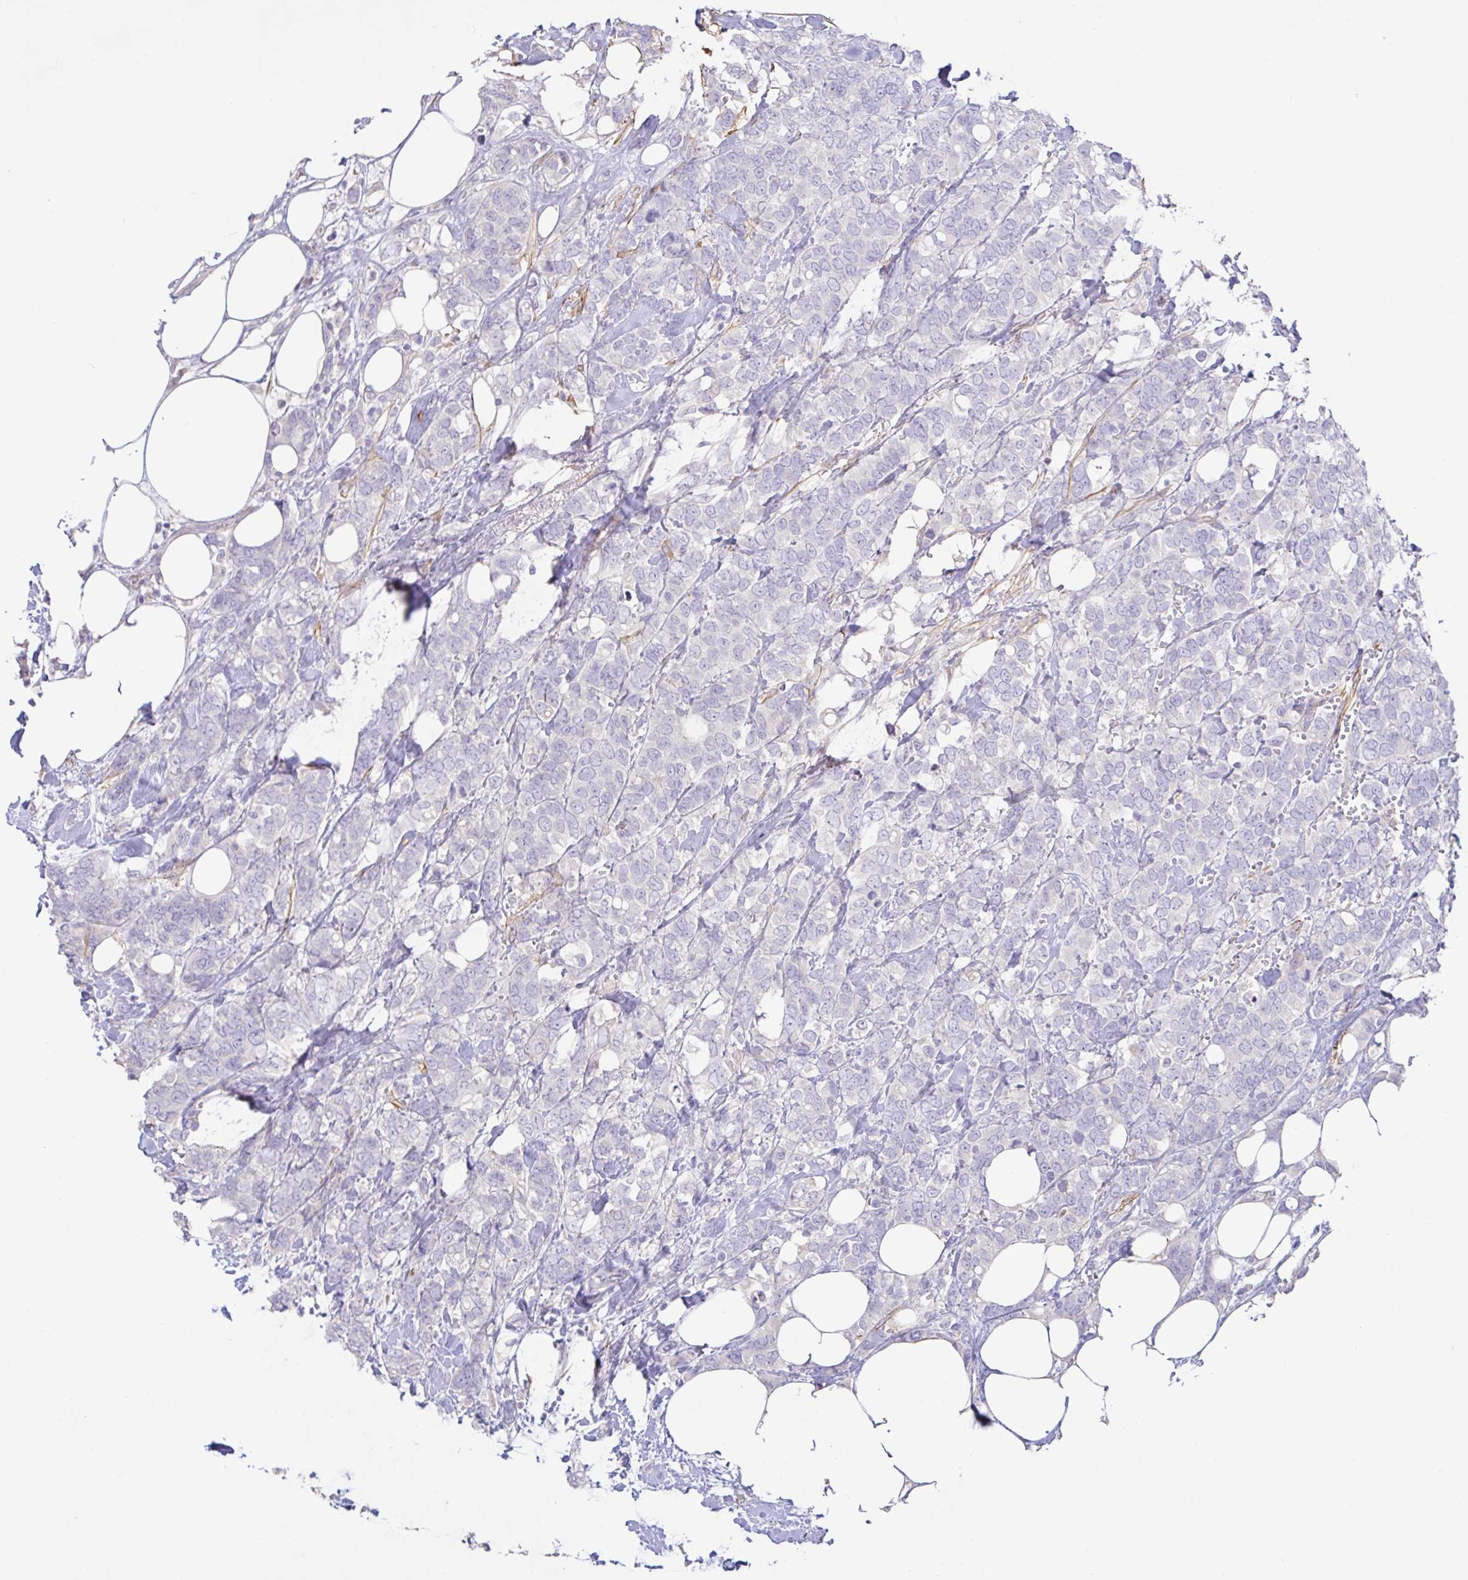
{"staining": {"intensity": "negative", "quantity": "none", "location": "none"}, "tissue": "breast cancer", "cell_type": "Tumor cells", "image_type": "cancer", "snomed": [{"axis": "morphology", "description": "Lobular carcinoma"}, {"axis": "topography", "description": "Breast"}], "caption": "A histopathology image of lobular carcinoma (breast) stained for a protein exhibits no brown staining in tumor cells.", "gene": "PYGM", "patient": {"sex": "female", "age": 91}}